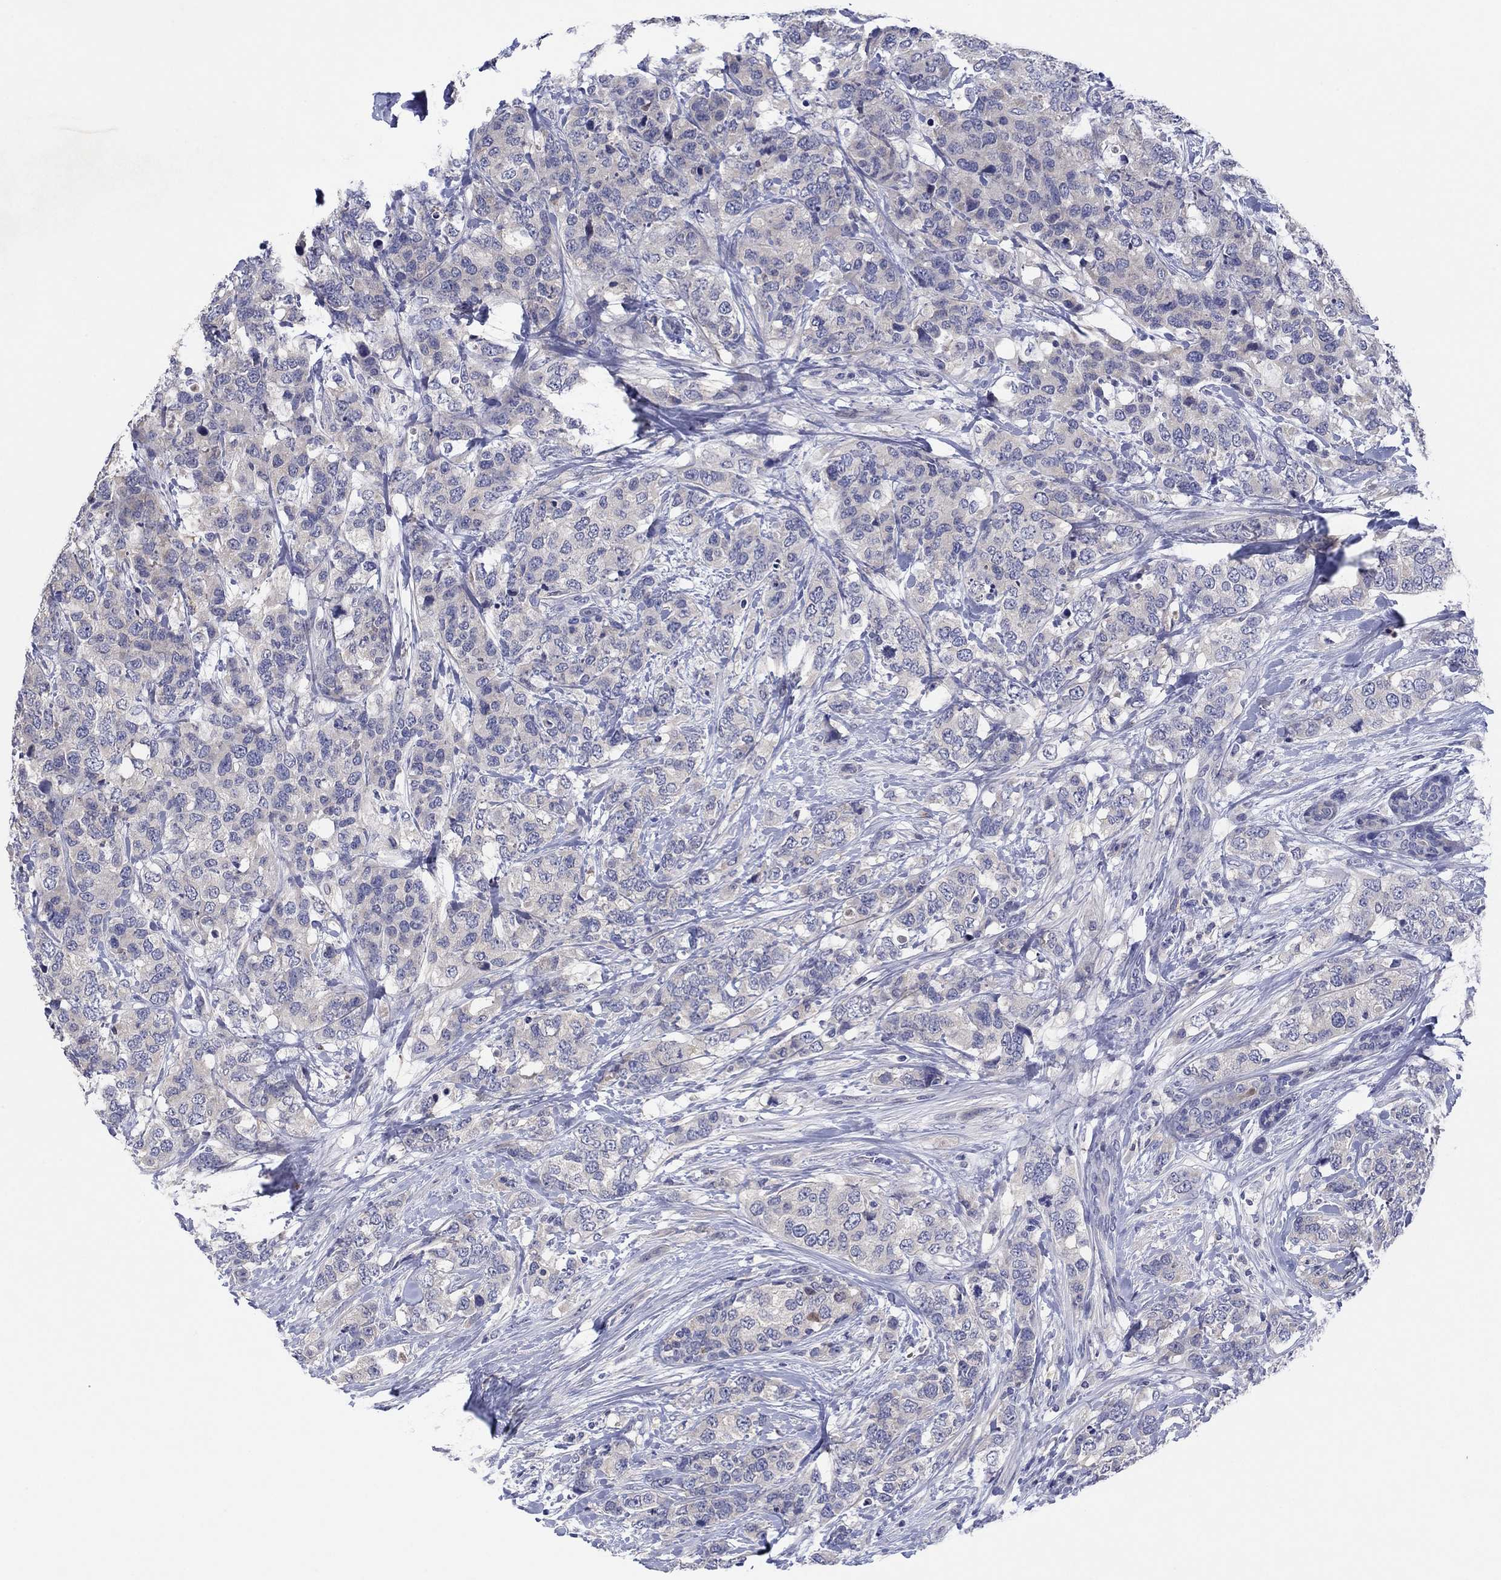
{"staining": {"intensity": "negative", "quantity": "none", "location": "none"}, "tissue": "breast cancer", "cell_type": "Tumor cells", "image_type": "cancer", "snomed": [{"axis": "morphology", "description": "Lobular carcinoma"}, {"axis": "topography", "description": "Breast"}], "caption": "The photomicrograph demonstrates no significant staining in tumor cells of breast lobular carcinoma.", "gene": "HDC", "patient": {"sex": "female", "age": 59}}